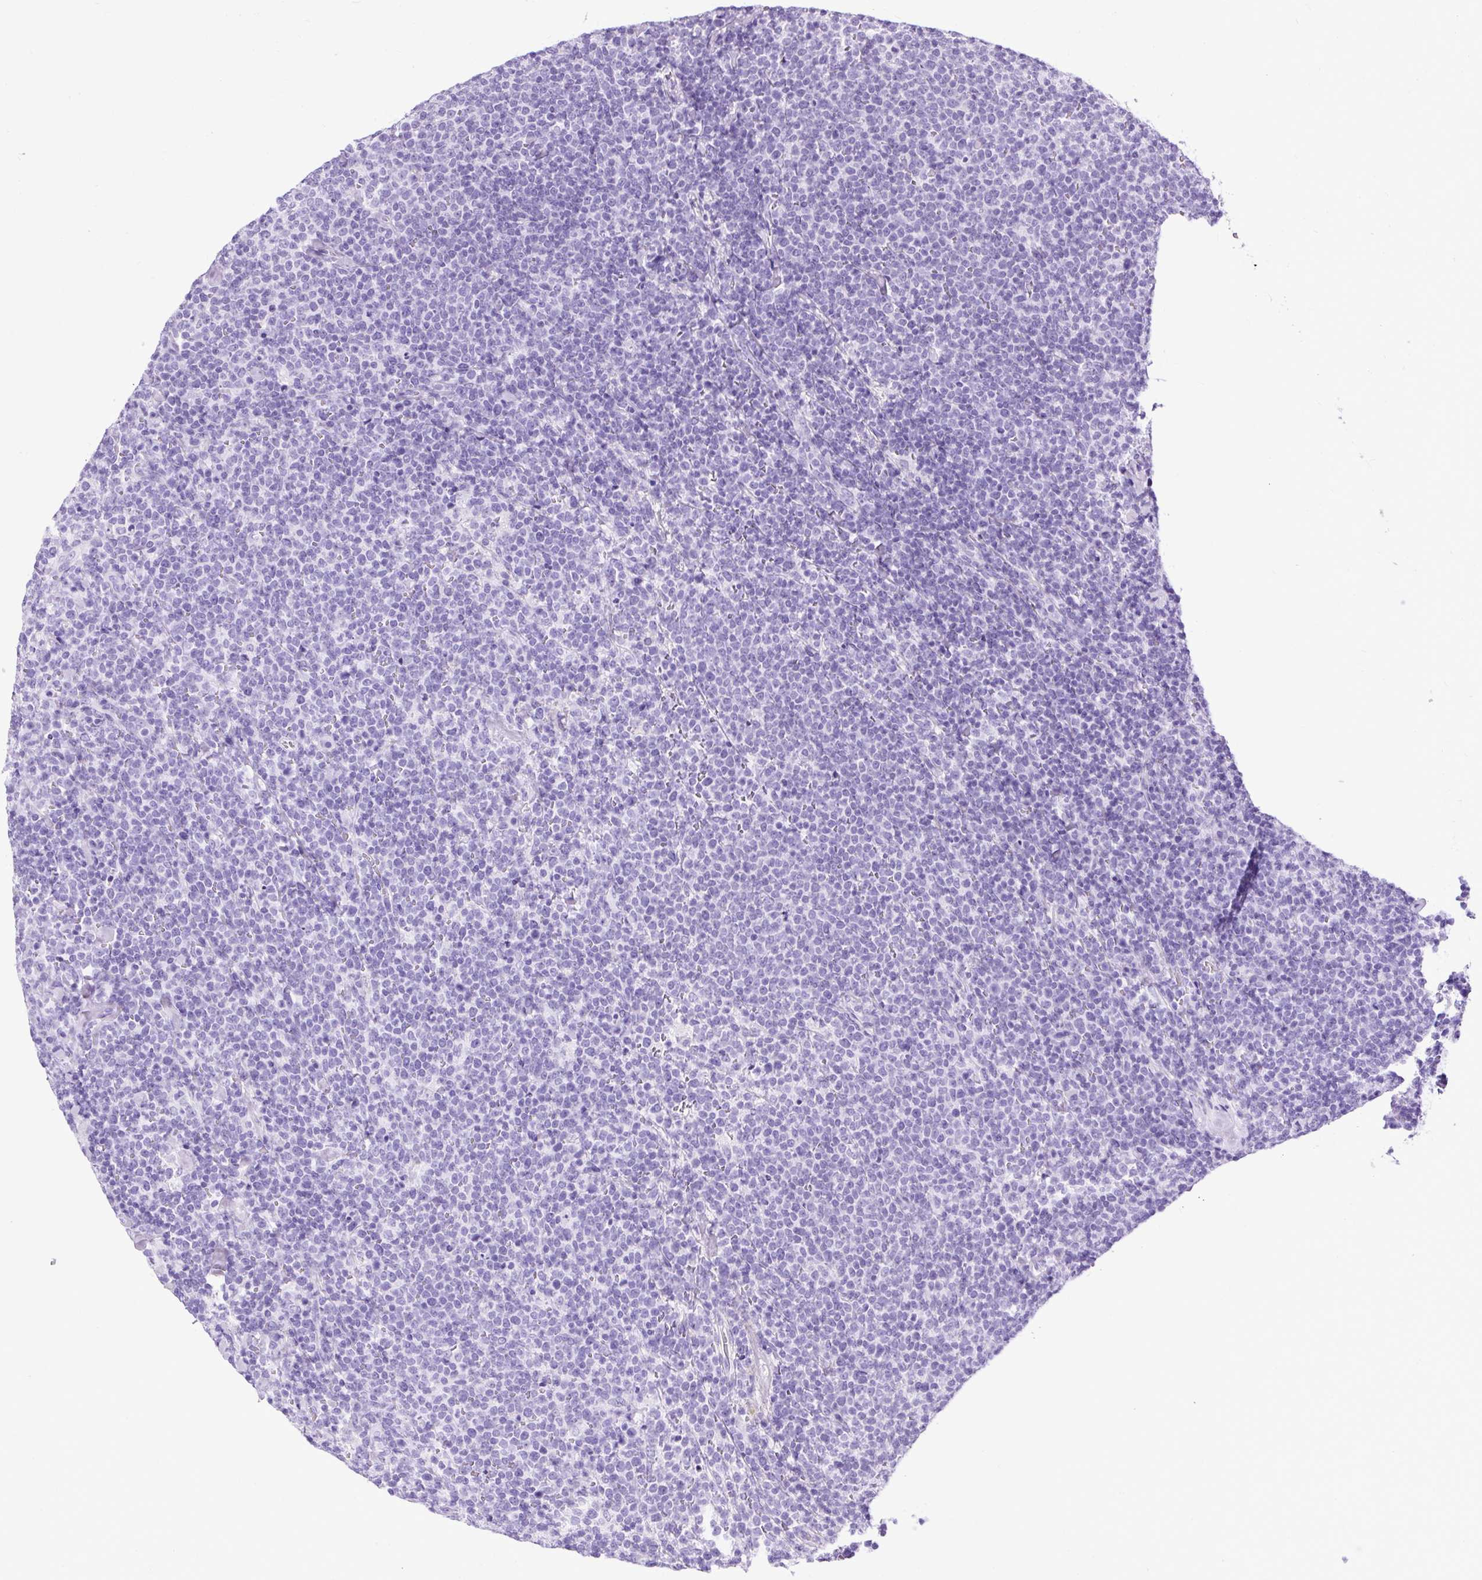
{"staining": {"intensity": "negative", "quantity": "none", "location": "none"}, "tissue": "lymphoma", "cell_type": "Tumor cells", "image_type": "cancer", "snomed": [{"axis": "morphology", "description": "Malignant lymphoma, non-Hodgkin's type, High grade"}, {"axis": "topography", "description": "Lymph node"}], "caption": "A micrograph of human lymphoma is negative for staining in tumor cells.", "gene": "CEL", "patient": {"sex": "male", "age": 61}}